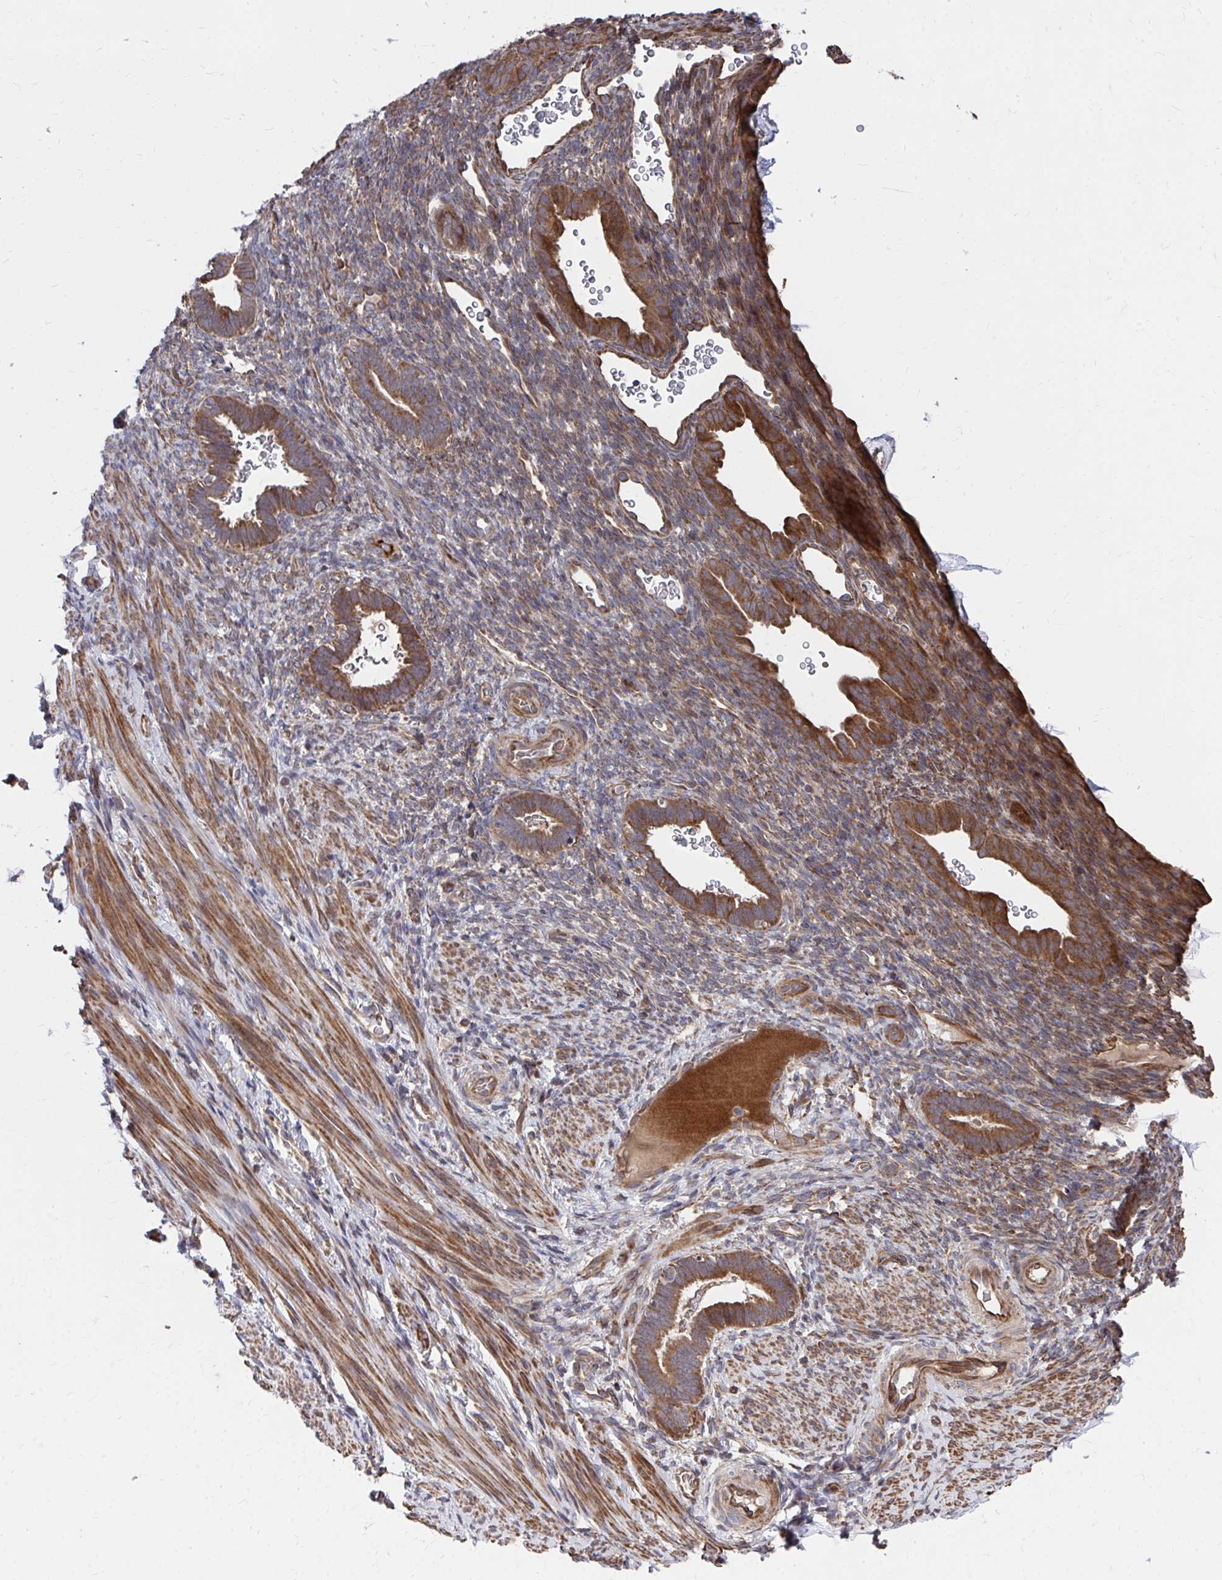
{"staining": {"intensity": "moderate", "quantity": "25%-75%", "location": "cytoplasmic/membranous"}, "tissue": "endometrium", "cell_type": "Cells in endometrial stroma", "image_type": "normal", "snomed": [{"axis": "morphology", "description": "Normal tissue, NOS"}, {"axis": "topography", "description": "Endometrium"}], "caption": "Protein expression analysis of unremarkable human endometrium reveals moderate cytoplasmic/membranous positivity in about 25%-75% of cells in endometrial stroma. The staining is performed using DAB (3,3'-diaminobenzidine) brown chromogen to label protein expression. The nuclei are counter-stained blue using hematoxylin.", "gene": "FAM89A", "patient": {"sex": "female", "age": 34}}